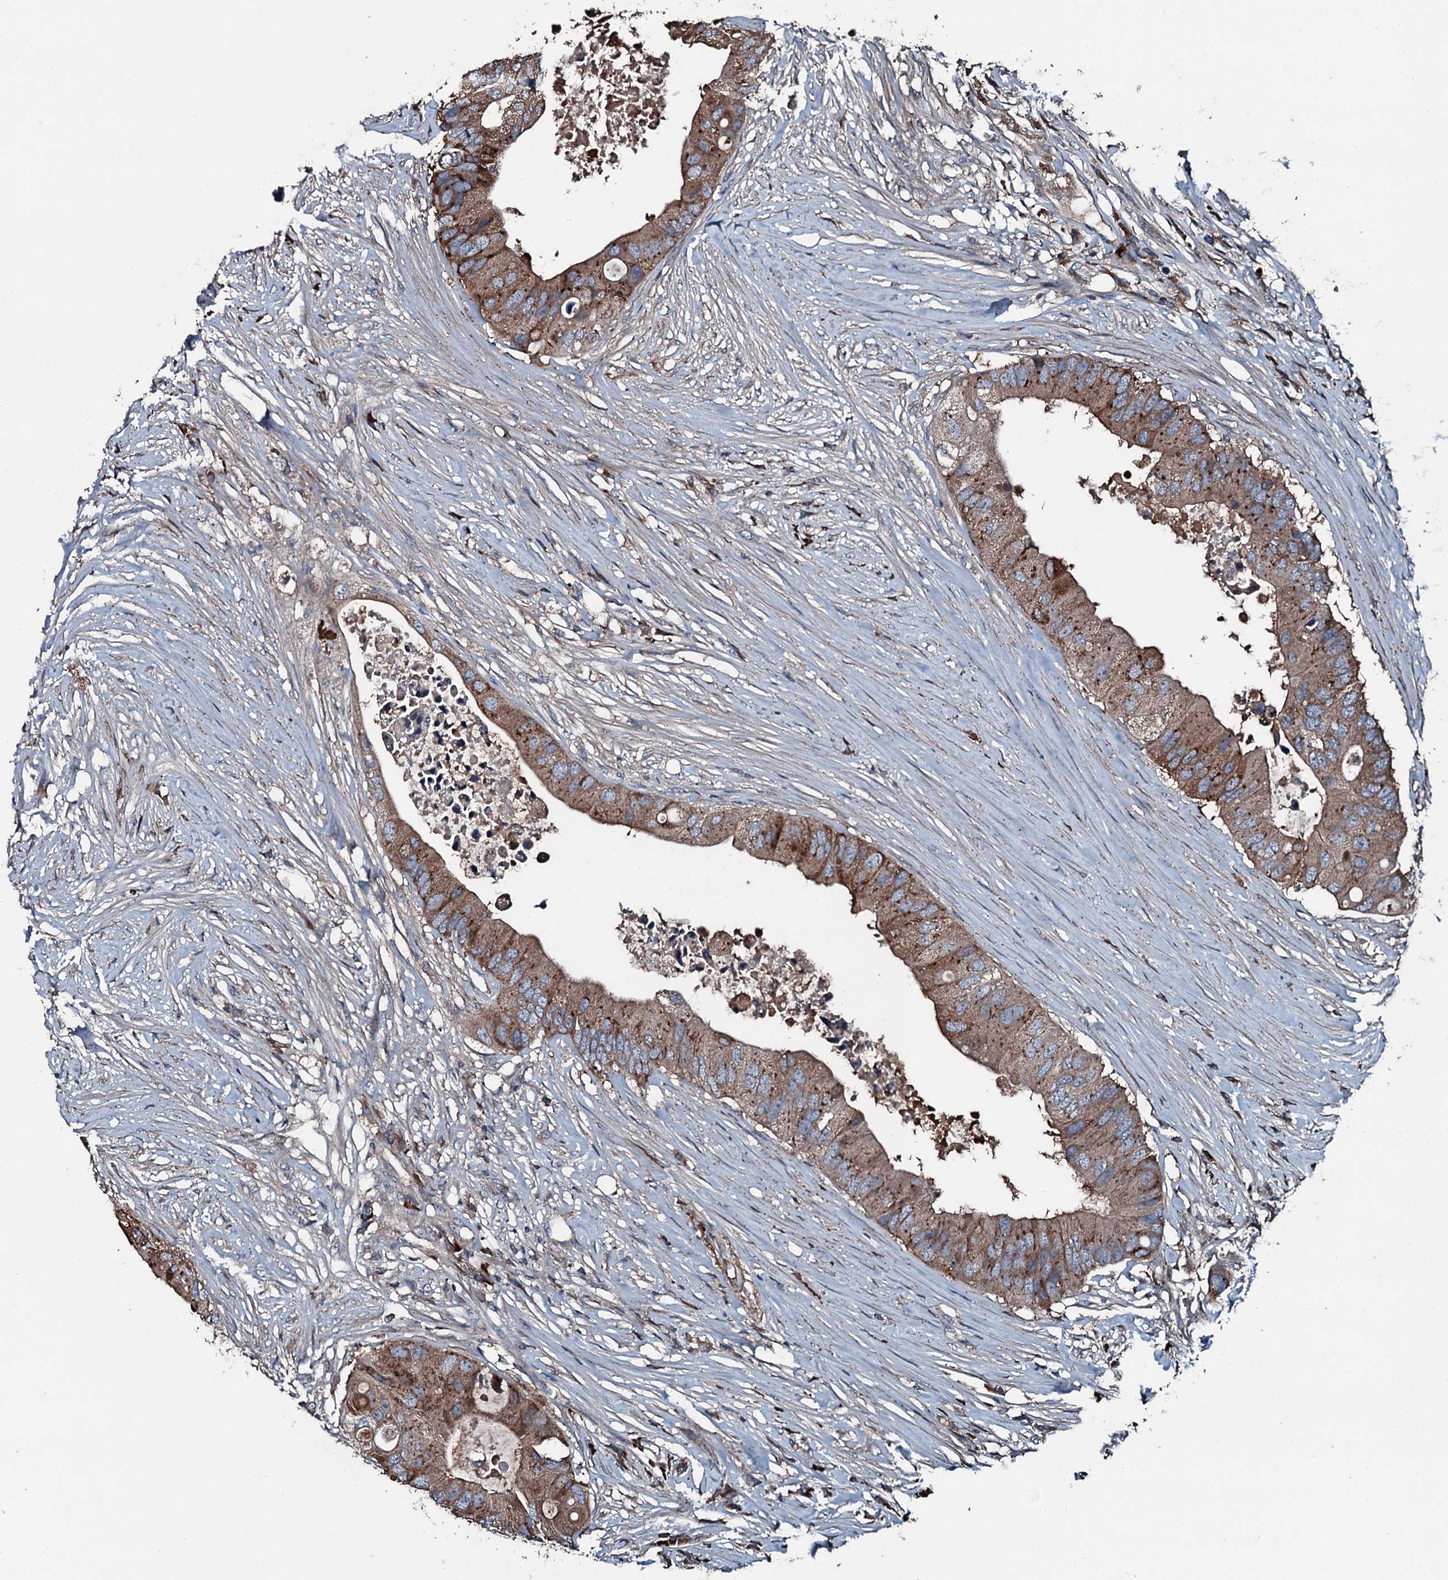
{"staining": {"intensity": "moderate", "quantity": ">75%", "location": "cytoplasmic/membranous"}, "tissue": "colorectal cancer", "cell_type": "Tumor cells", "image_type": "cancer", "snomed": [{"axis": "morphology", "description": "Adenocarcinoma, NOS"}, {"axis": "topography", "description": "Colon"}], "caption": "Immunohistochemical staining of human colorectal cancer shows medium levels of moderate cytoplasmic/membranous staining in about >75% of tumor cells.", "gene": "AARS1", "patient": {"sex": "male", "age": 71}}